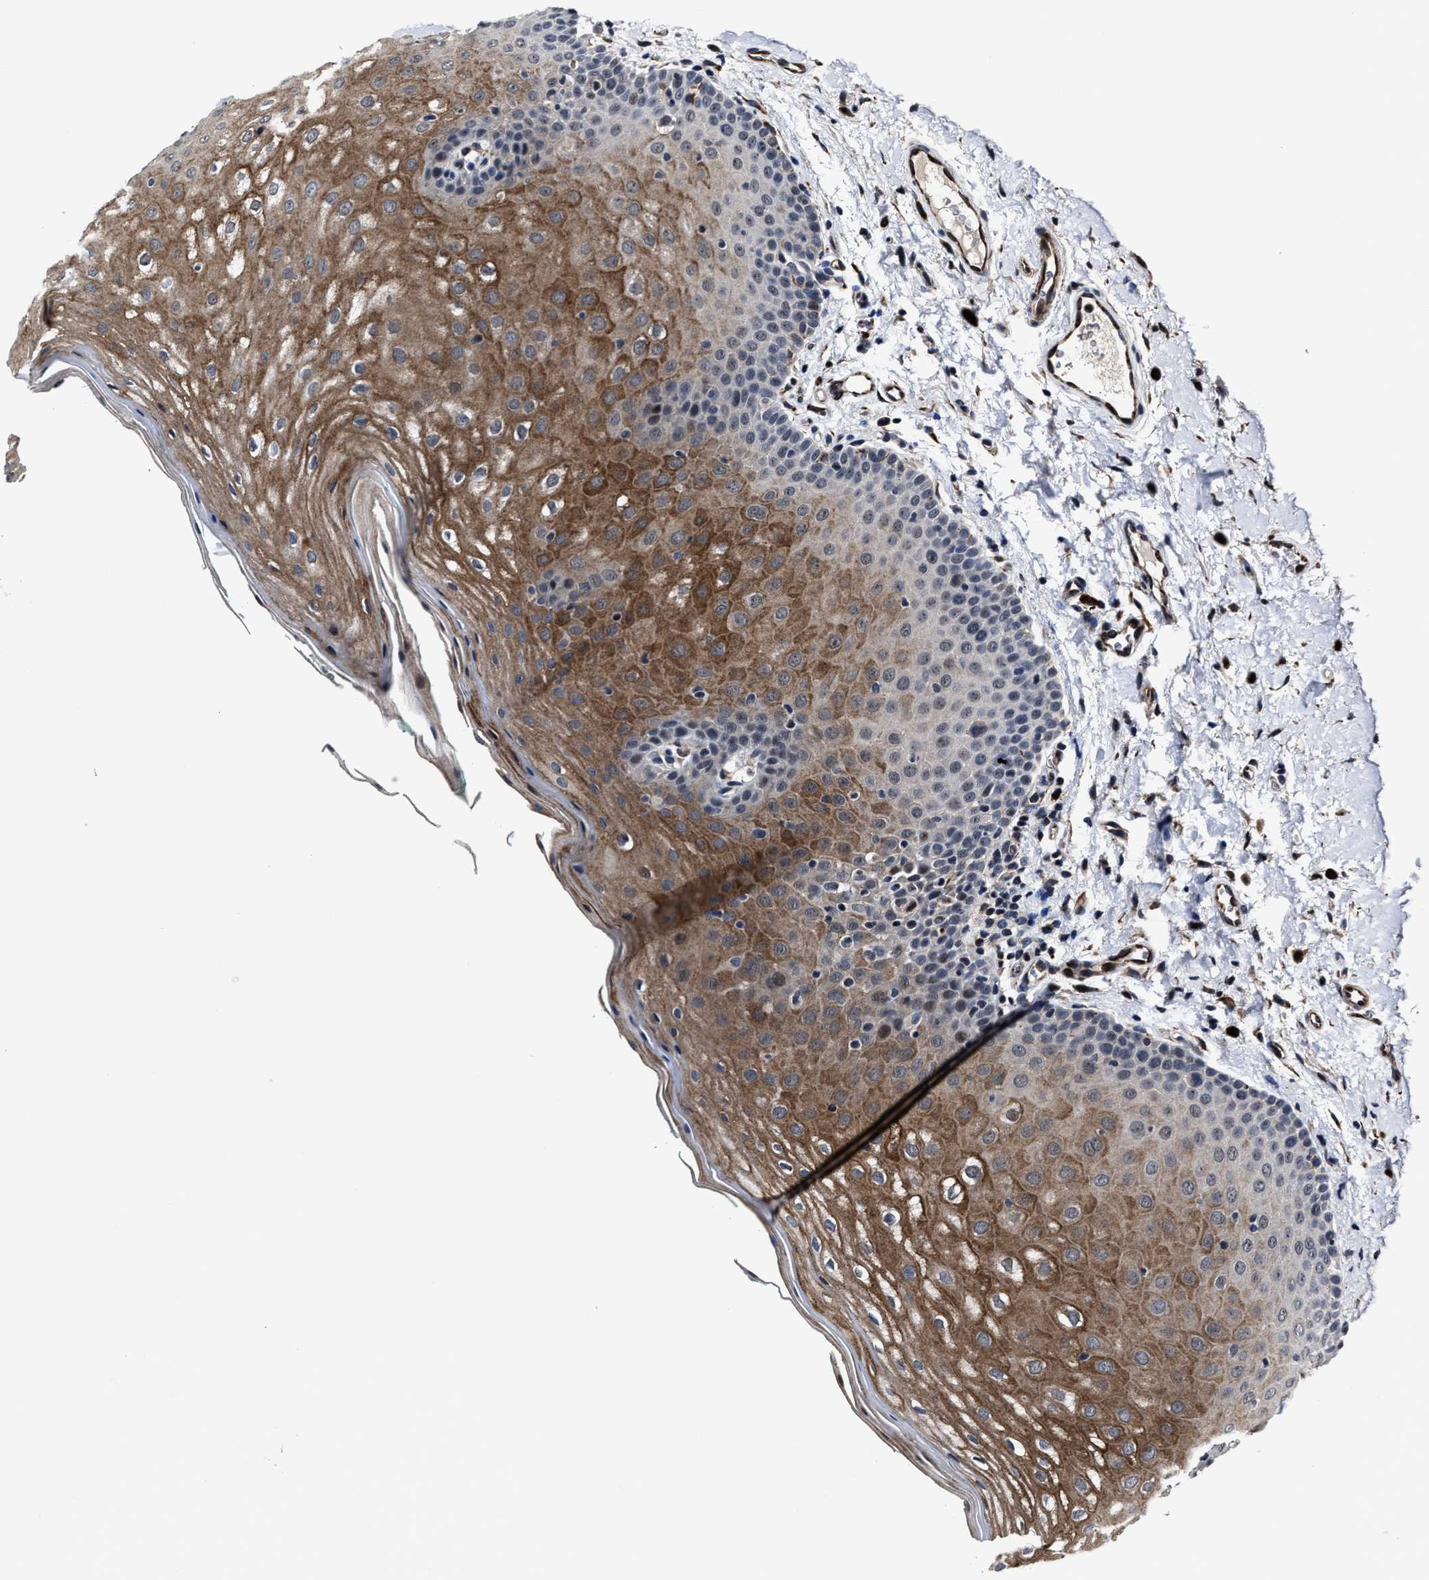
{"staining": {"intensity": "moderate", "quantity": ">75%", "location": "cytoplasmic/membranous"}, "tissue": "oral mucosa", "cell_type": "Squamous epithelial cells", "image_type": "normal", "snomed": [{"axis": "morphology", "description": "Normal tissue, NOS"}, {"axis": "topography", "description": "Skin"}, {"axis": "topography", "description": "Oral tissue"}], "caption": "A brown stain shows moderate cytoplasmic/membranous positivity of a protein in squamous epithelial cells of normal oral mucosa.", "gene": "RSBN1L", "patient": {"sex": "male", "age": 84}}